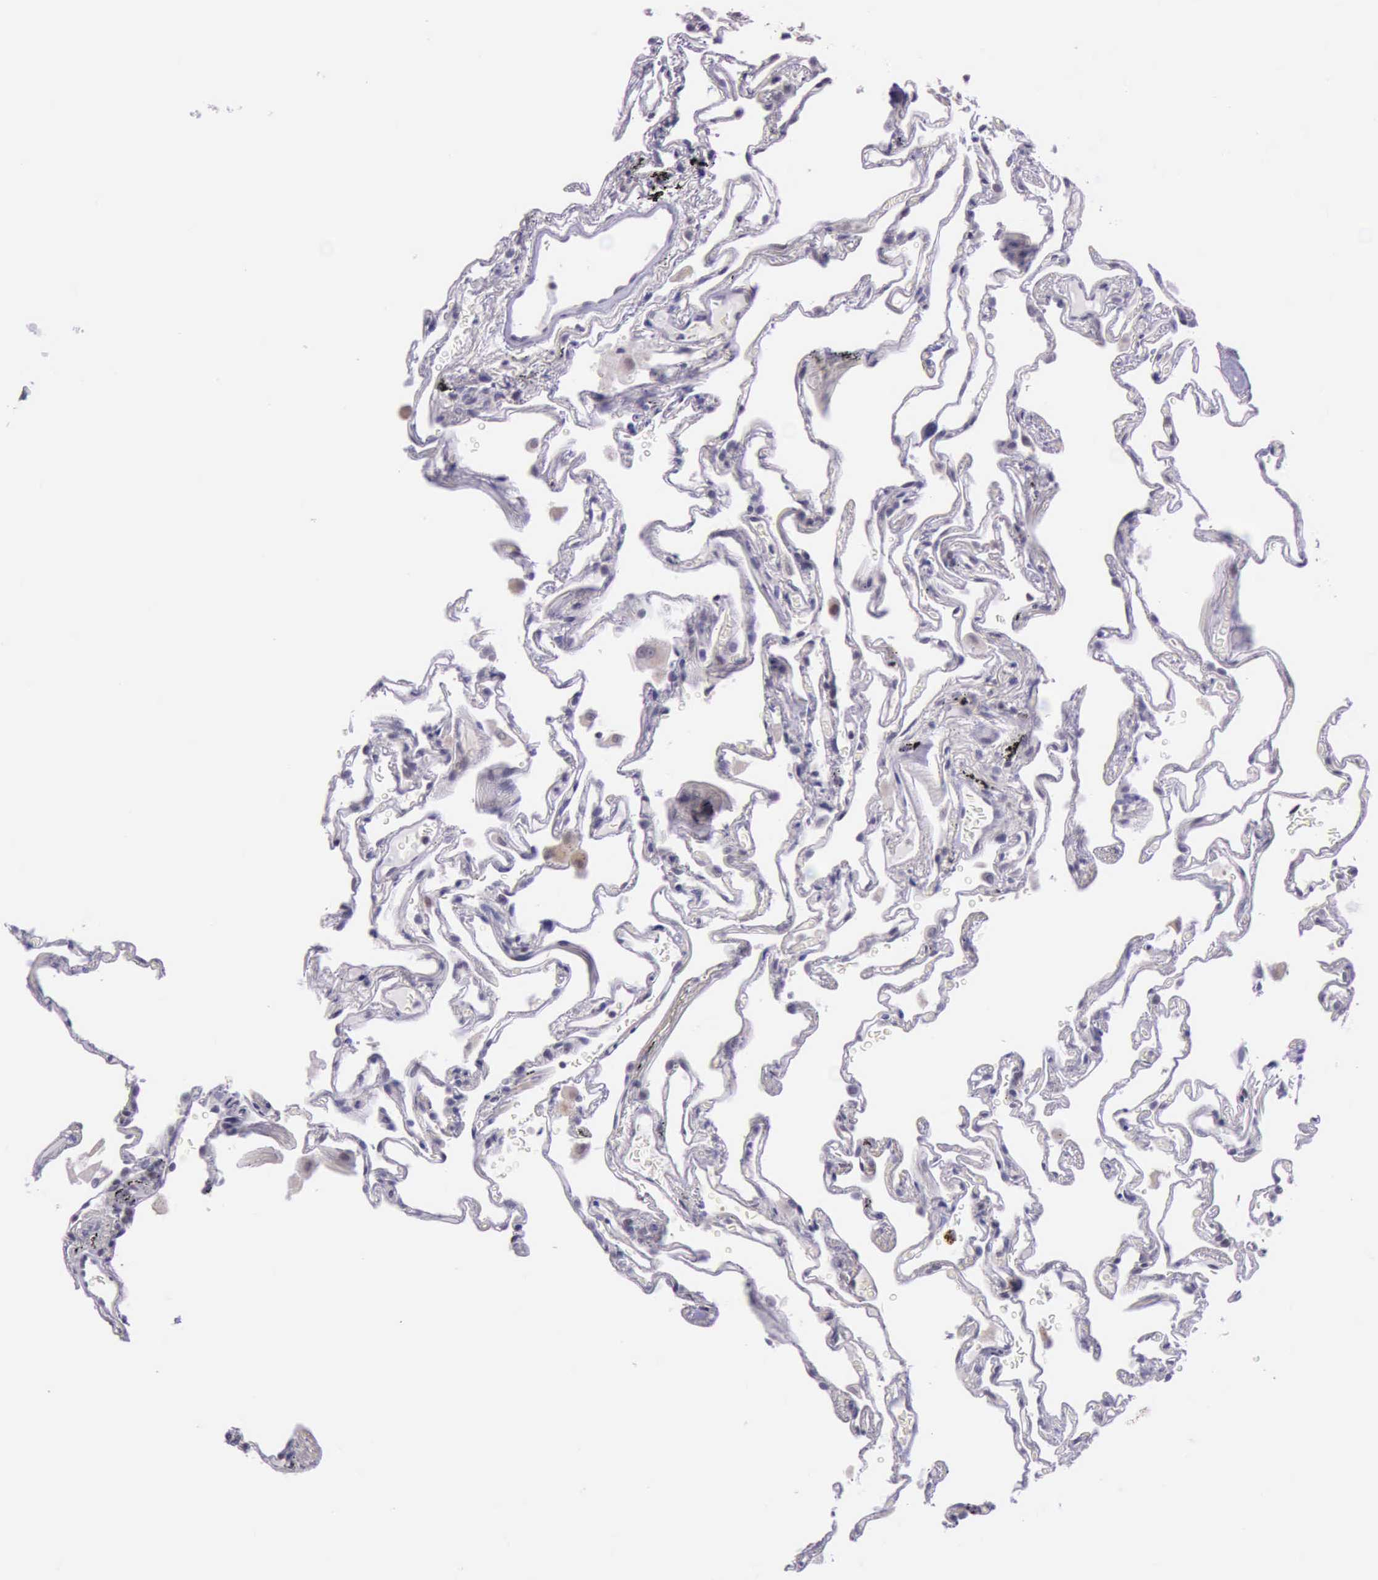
{"staining": {"intensity": "weak", "quantity": "<25%", "location": "nuclear"}, "tissue": "lung", "cell_type": "Alveolar cells", "image_type": "normal", "snomed": [{"axis": "morphology", "description": "Normal tissue, NOS"}, {"axis": "morphology", "description": "Inflammation, NOS"}, {"axis": "topography", "description": "Lung"}], "caption": "DAB immunohistochemical staining of unremarkable human lung shows no significant expression in alveolar cells.", "gene": "PARP1", "patient": {"sex": "male", "age": 69}}